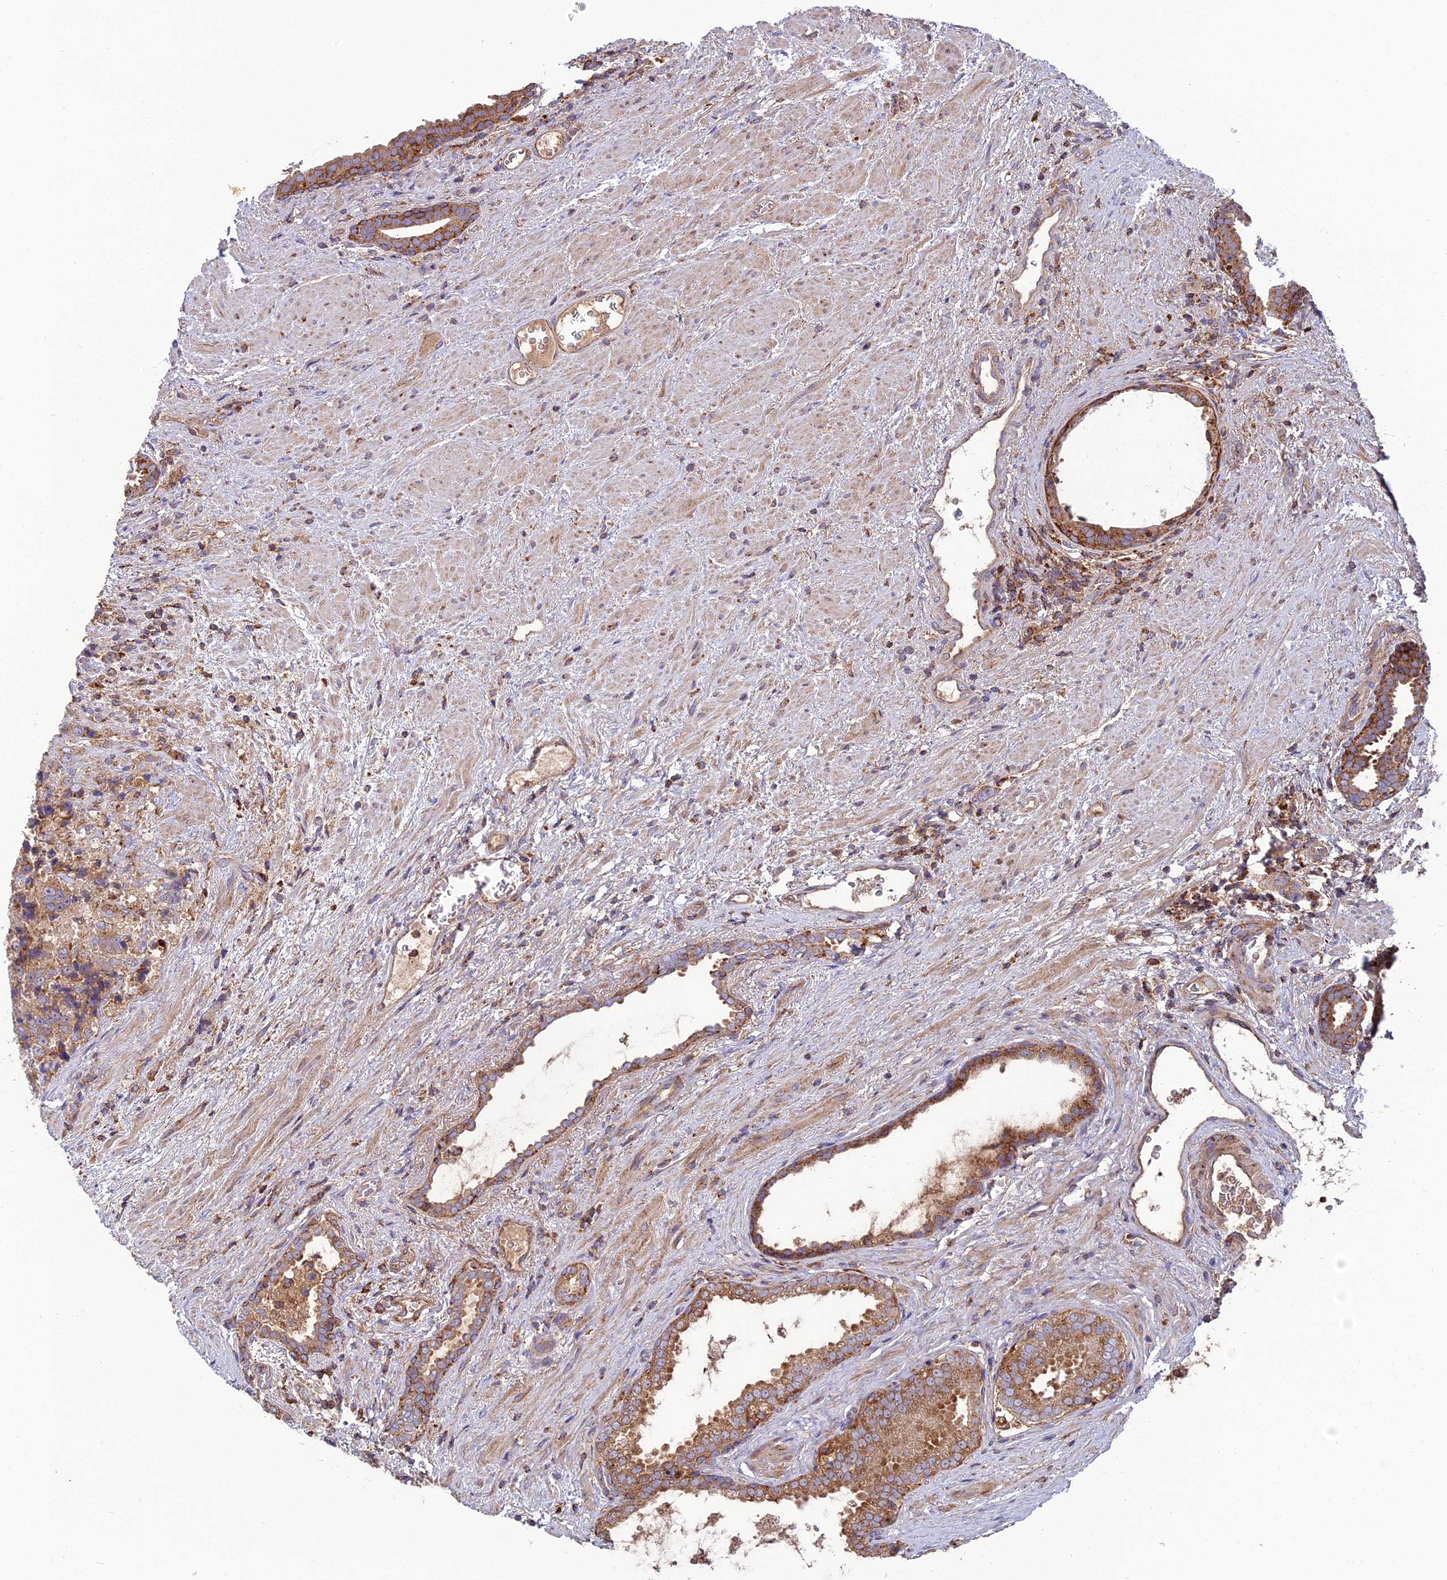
{"staining": {"intensity": "moderate", "quantity": ">75%", "location": "cytoplasmic/membranous"}, "tissue": "prostate cancer", "cell_type": "Tumor cells", "image_type": "cancer", "snomed": [{"axis": "morphology", "description": "Adenocarcinoma, High grade"}, {"axis": "topography", "description": "Prostate"}], "caption": "Brown immunohistochemical staining in human prostate cancer (adenocarcinoma (high-grade)) demonstrates moderate cytoplasmic/membranous staining in about >75% of tumor cells.", "gene": "LNPEP", "patient": {"sex": "male", "age": 70}}